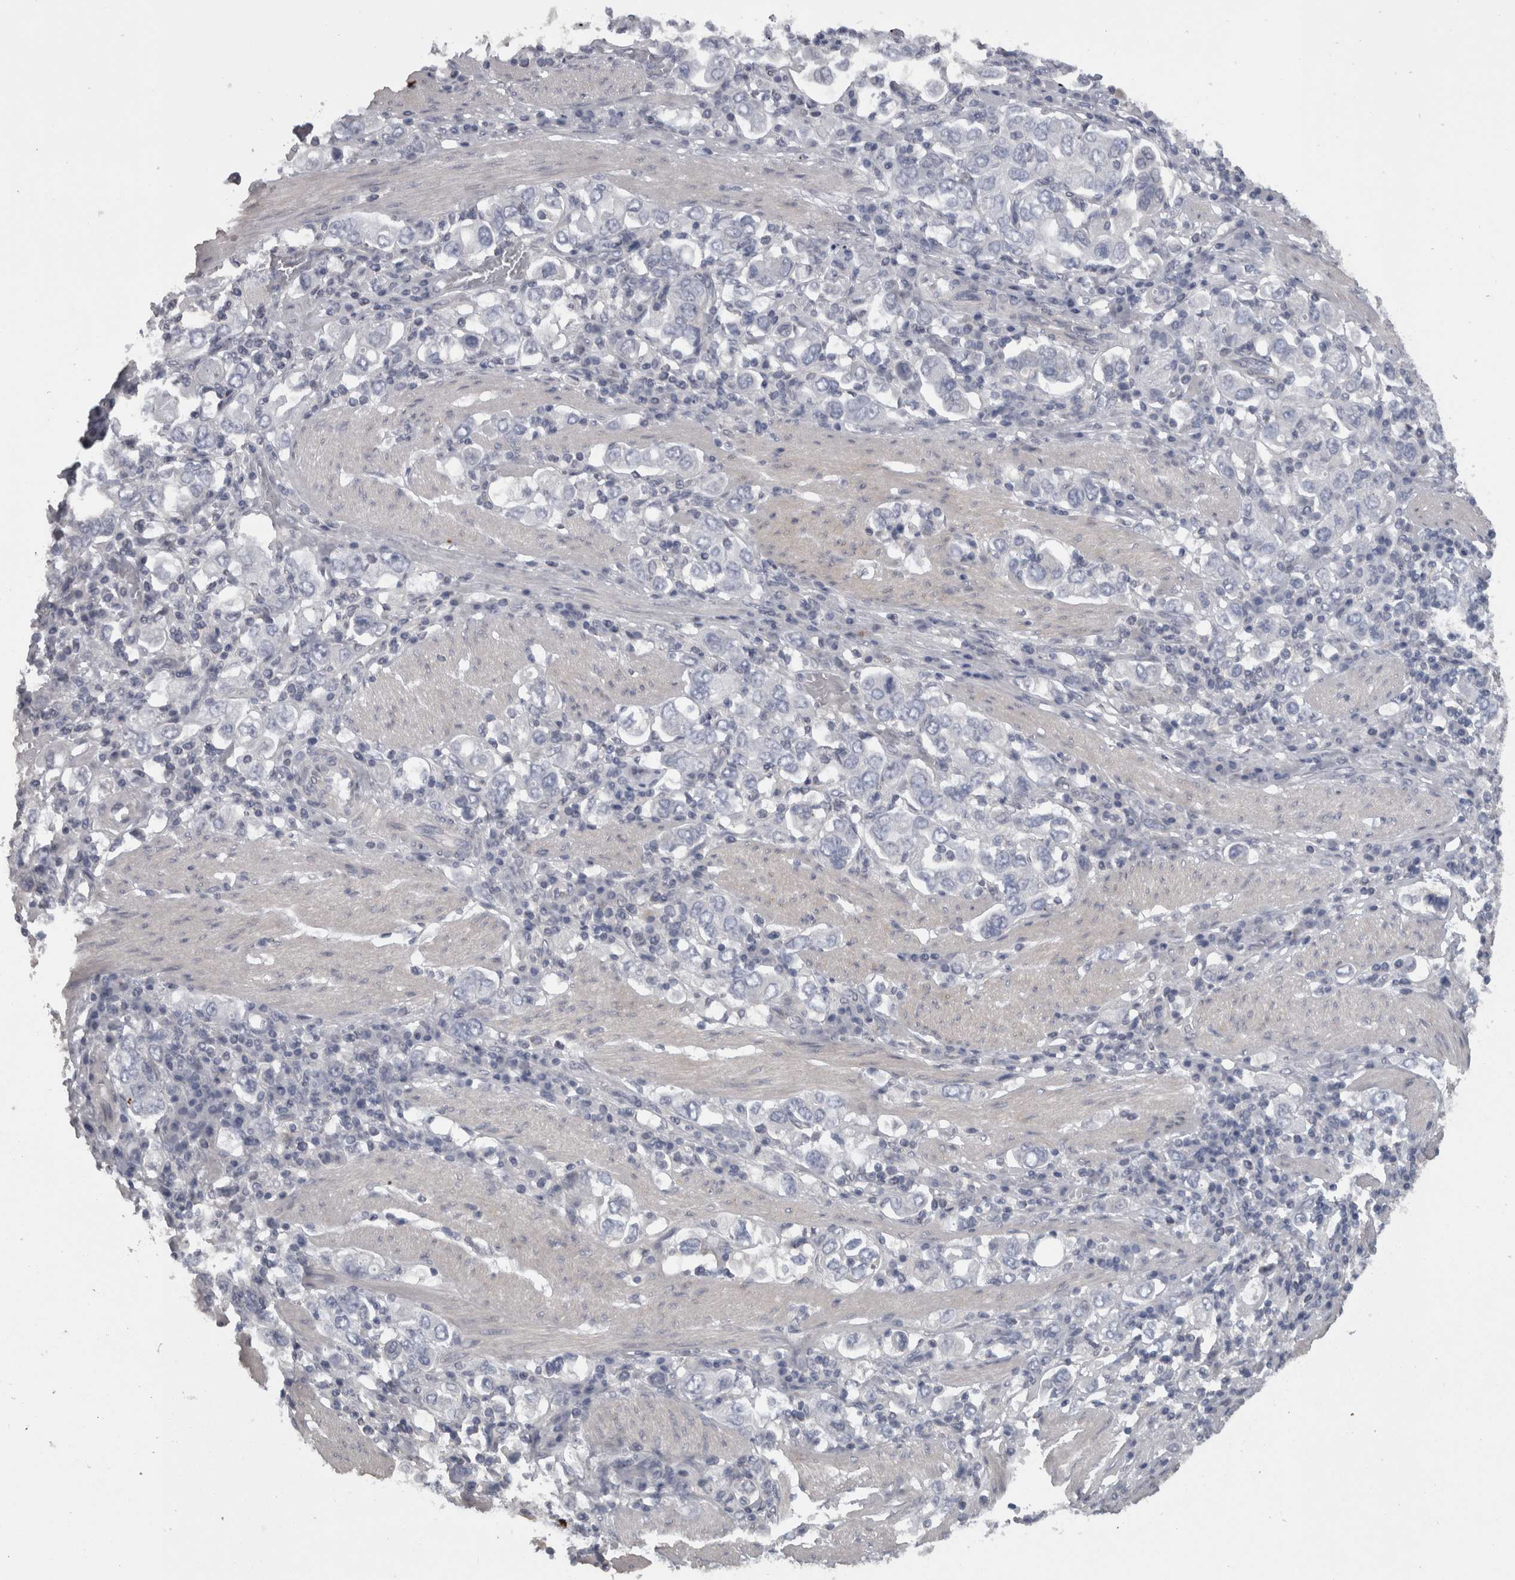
{"staining": {"intensity": "negative", "quantity": "none", "location": "none"}, "tissue": "stomach cancer", "cell_type": "Tumor cells", "image_type": "cancer", "snomed": [{"axis": "morphology", "description": "Adenocarcinoma, NOS"}, {"axis": "topography", "description": "Stomach, upper"}], "caption": "Immunohistochemistry (IHC) of human stomach cancer (adenocarcinoma) displays no expression in tumor cells.", "gene": "CAMK2D", "patient": {"sex": "male", "age": 62}}